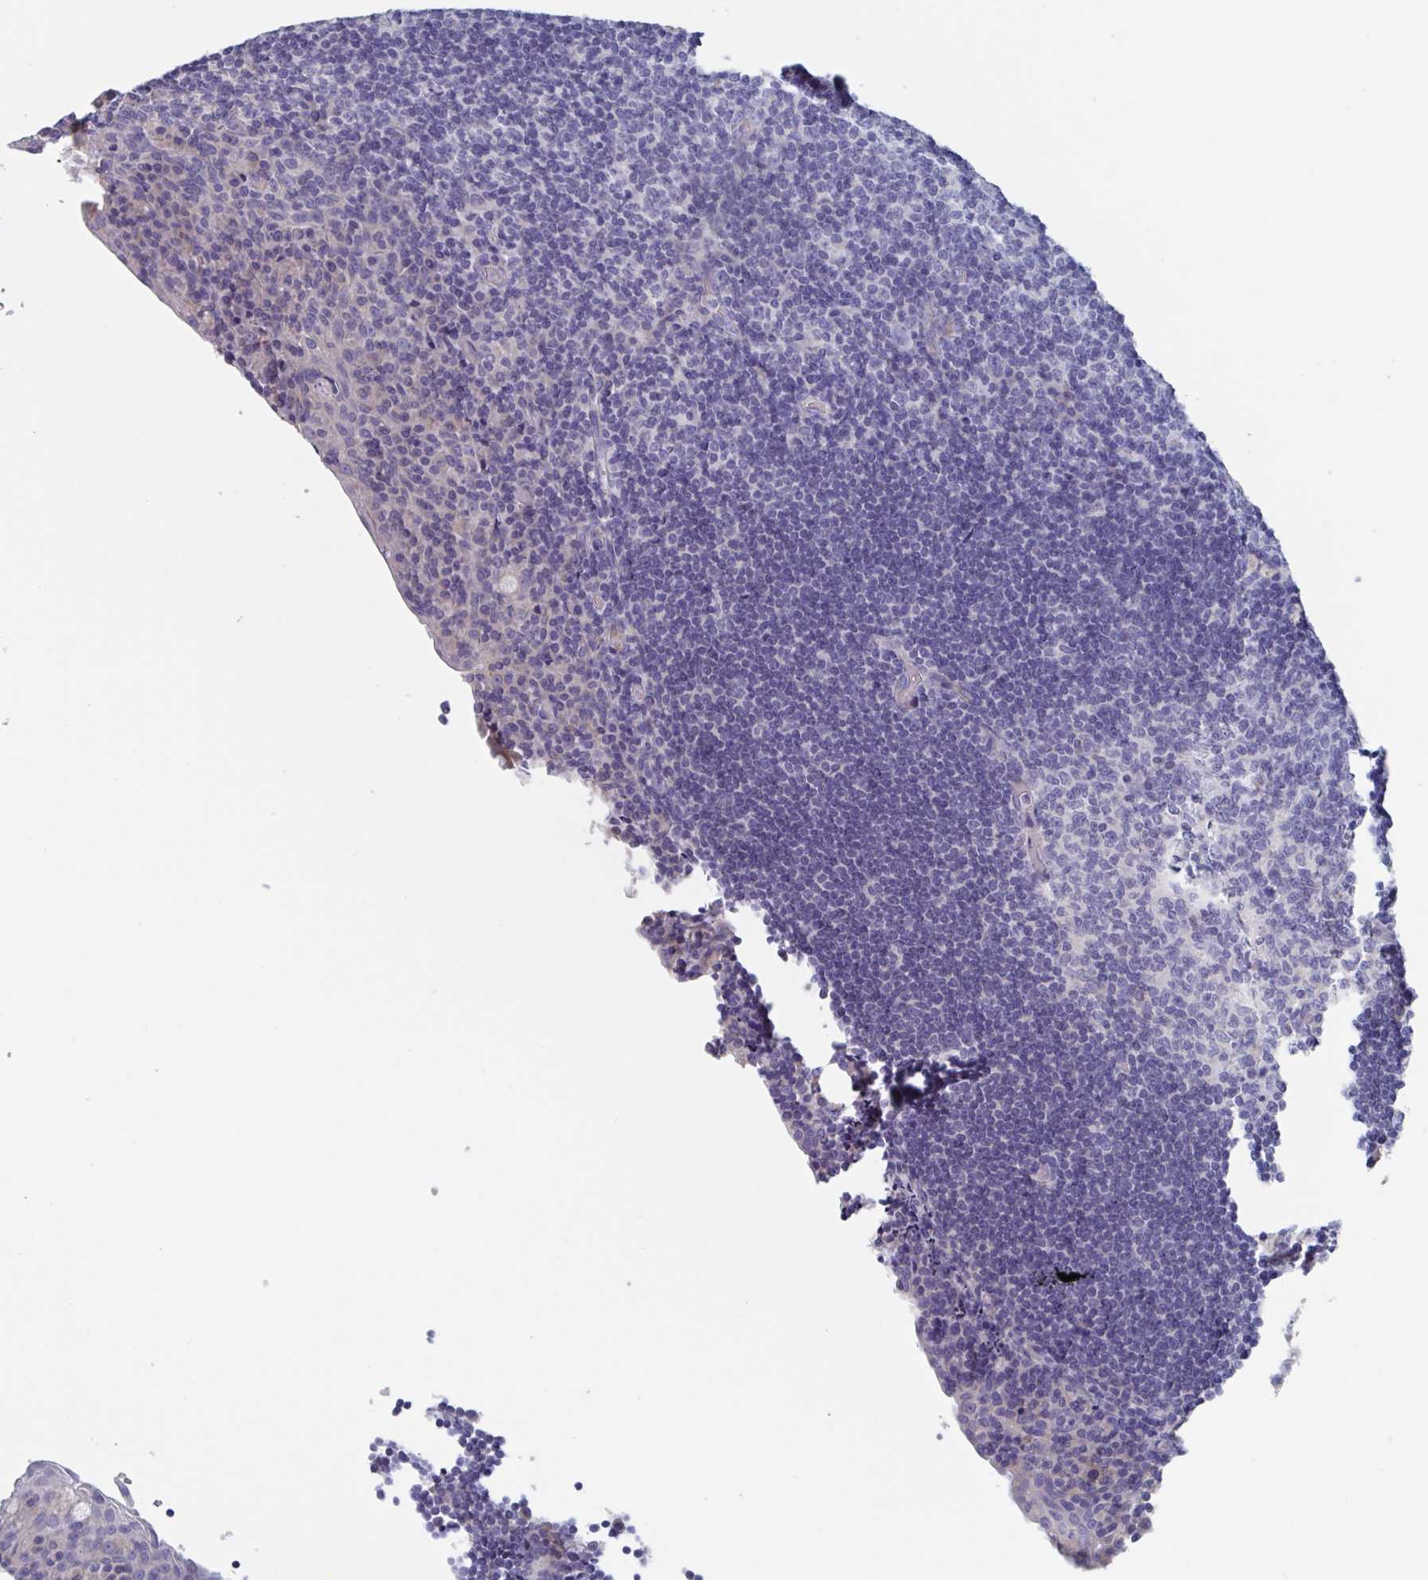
{"staining": {"intensity": "negative", "quantity": "none", "location": "none"}, "tissue": "tonsil", "cell_type": "Germinal center cells", "image_type": "normal", "snomed": [{"axis": "morphology", "description": "Normal tissue, NOS"}, {"axis": "topography", "description": "Tonsil"}], "caption": "This is a histopathology image of immunohistochemistry staining of benign tonsil, which shows no positivity in germinal center cells. (DAB immunohistochemistry, high magnification).", "gene": "ABHD16A", "patient": {"sex": "male", "age": 17}}